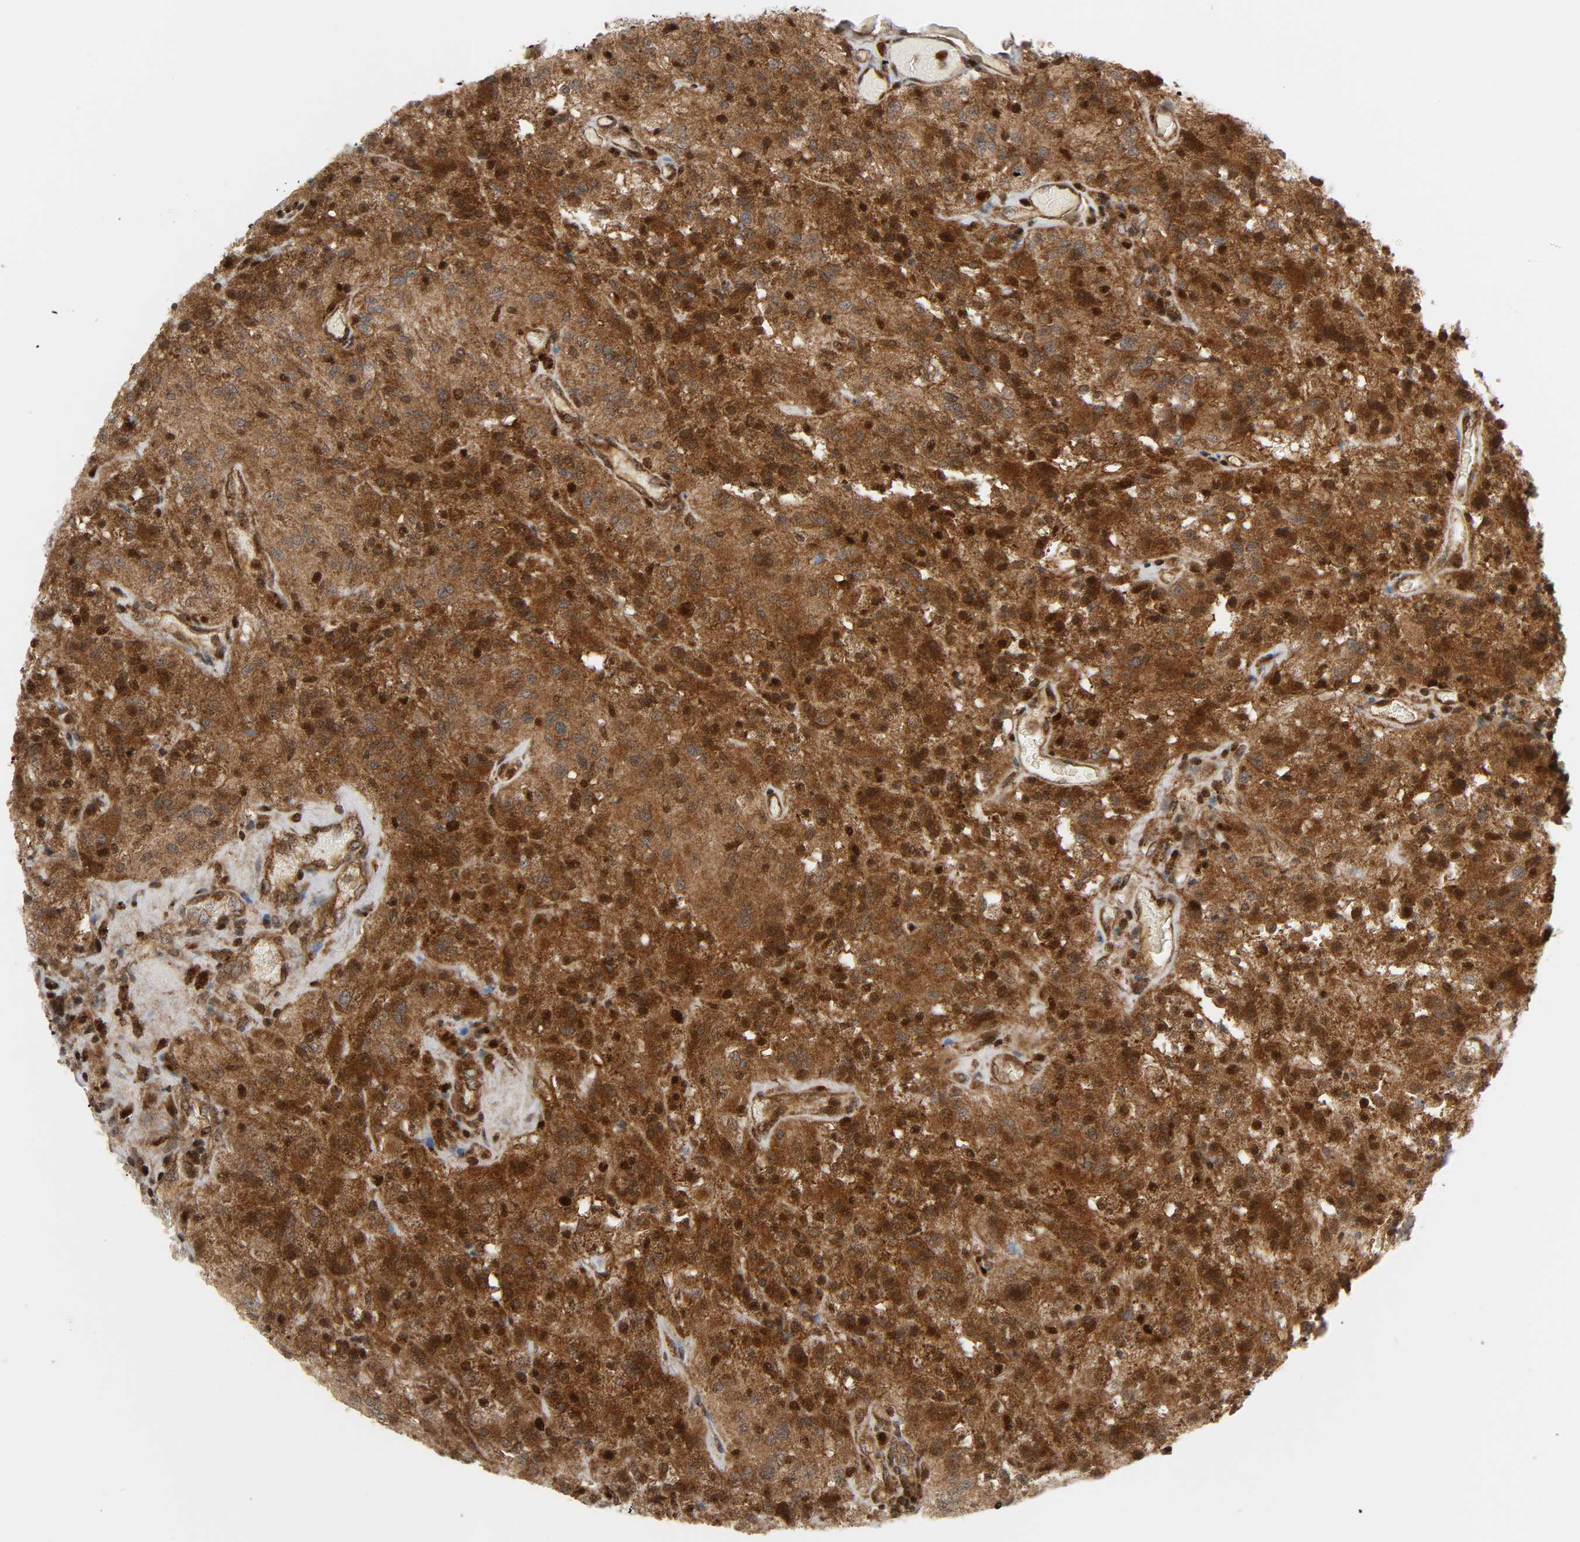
{"staining": {"intensity": "strong", "quantity": ">75%", "location": "cytoplasmic/membranous,nuclear"}, "tissue": "glioma", "cell_type": "Tumor cells", "image_type": "cancer", "snomed": [{"axis": "morphology", "description": "Normal tissue, NOS"}, {"axis": "morphology", "description": "Glioma, malignant, High grade"}, {"axis": "topography", "description": "Cerebral cortex"}], "caption": "Immunohistochemical staining of glioma shows high levels of strong cytoplasmic/membranous and nuclear protein staining in approximately >75% of tumor cells. Using DAB (3,3'-diaminobenzidine) (brown) and hematoxylin (blue) stains, captured at high magnification using brightfield microscopy.", "gene": "CHUK", "patient": {"sex": "male", "age": 56}}